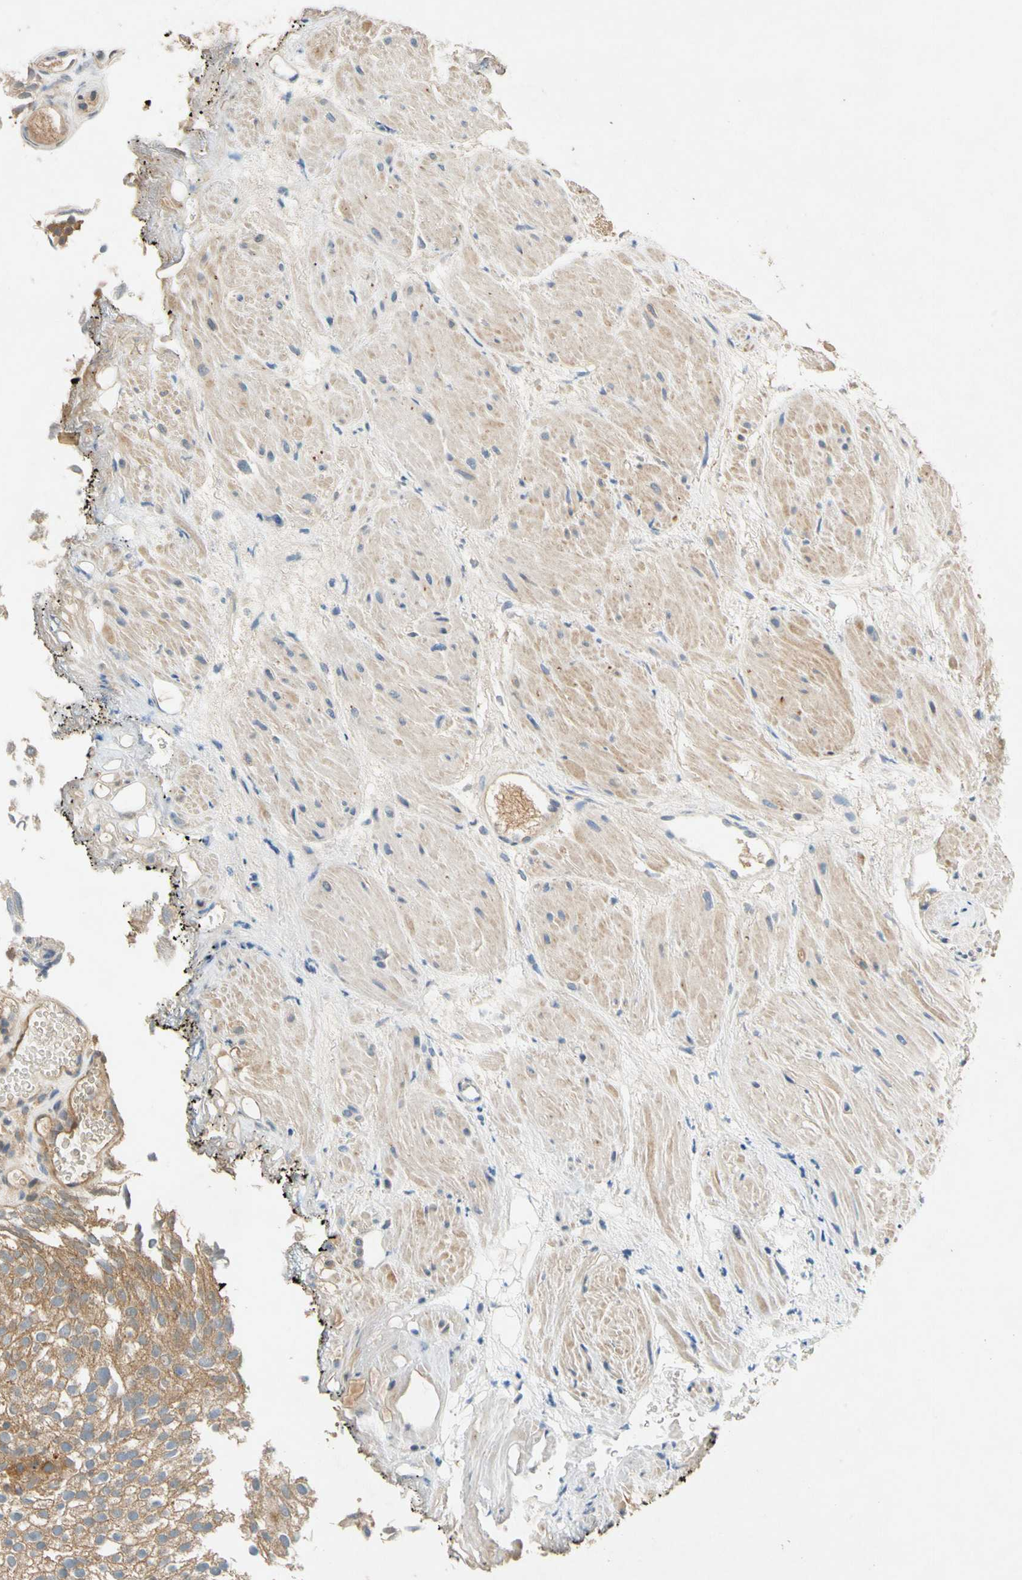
{"staining": {"intensity": "moderate", "quantity": ">75%", "location": "cytoplasmic/membranous"}, "tissue": "urothelial cancer", "cell_type": "Tumor cells", "image_type": "cancer", "snomed": [{"axis": "morphology", "description": "Urothelial carcinoma, Low grade"}, {"axis": "topography", "description": "Urinary bladder"}], "caption": "A medium amount of moderate cytoplasmic/membranous expression is appreciated in approximately >75% of tumor cells in urothelial cancer tissue.", "gene": "USP46", "patient": {"sex": "male", "age": 78}}